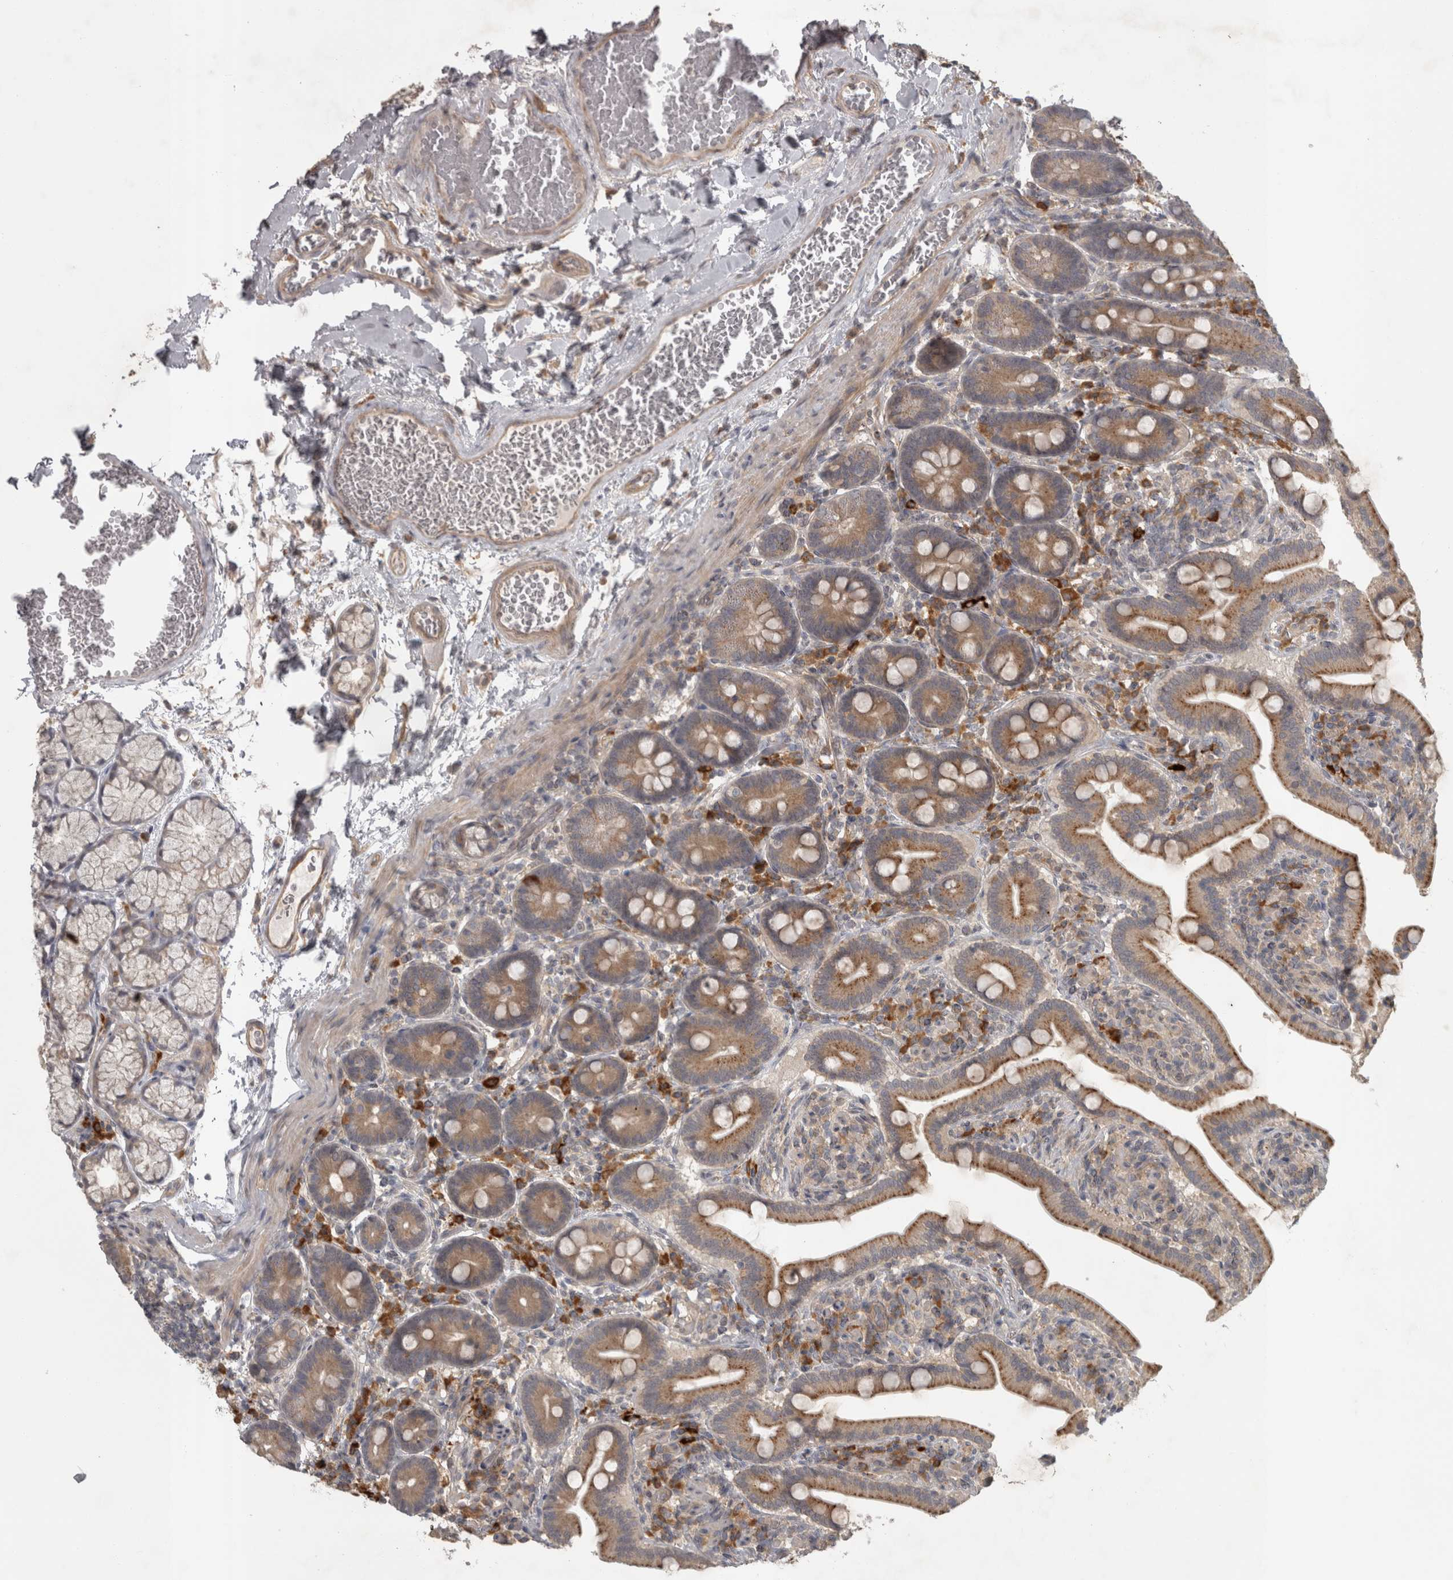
{"staining": {"intensity": "moderate", "quantity": ">75%", "location": "cytoplasmic/membranous"}, "tissue": "duodenum", "cell_type": "Glandular cells", "image_type": "normal", "snomed": [{"axis": "morphology", "description": "Normal tissue, NOS"}, {"axis": "topography", "description": "Duodenum"}], "caption": "An immunohistochemistry micrograph of unremarkable tissue is shown. Protein staining in brown shows moderate cytoplasmic/membranous positivity in duodenum within glandular cells.", "gene": "SLCO5A1", "patient": {"sex": "male", "age": 54}}